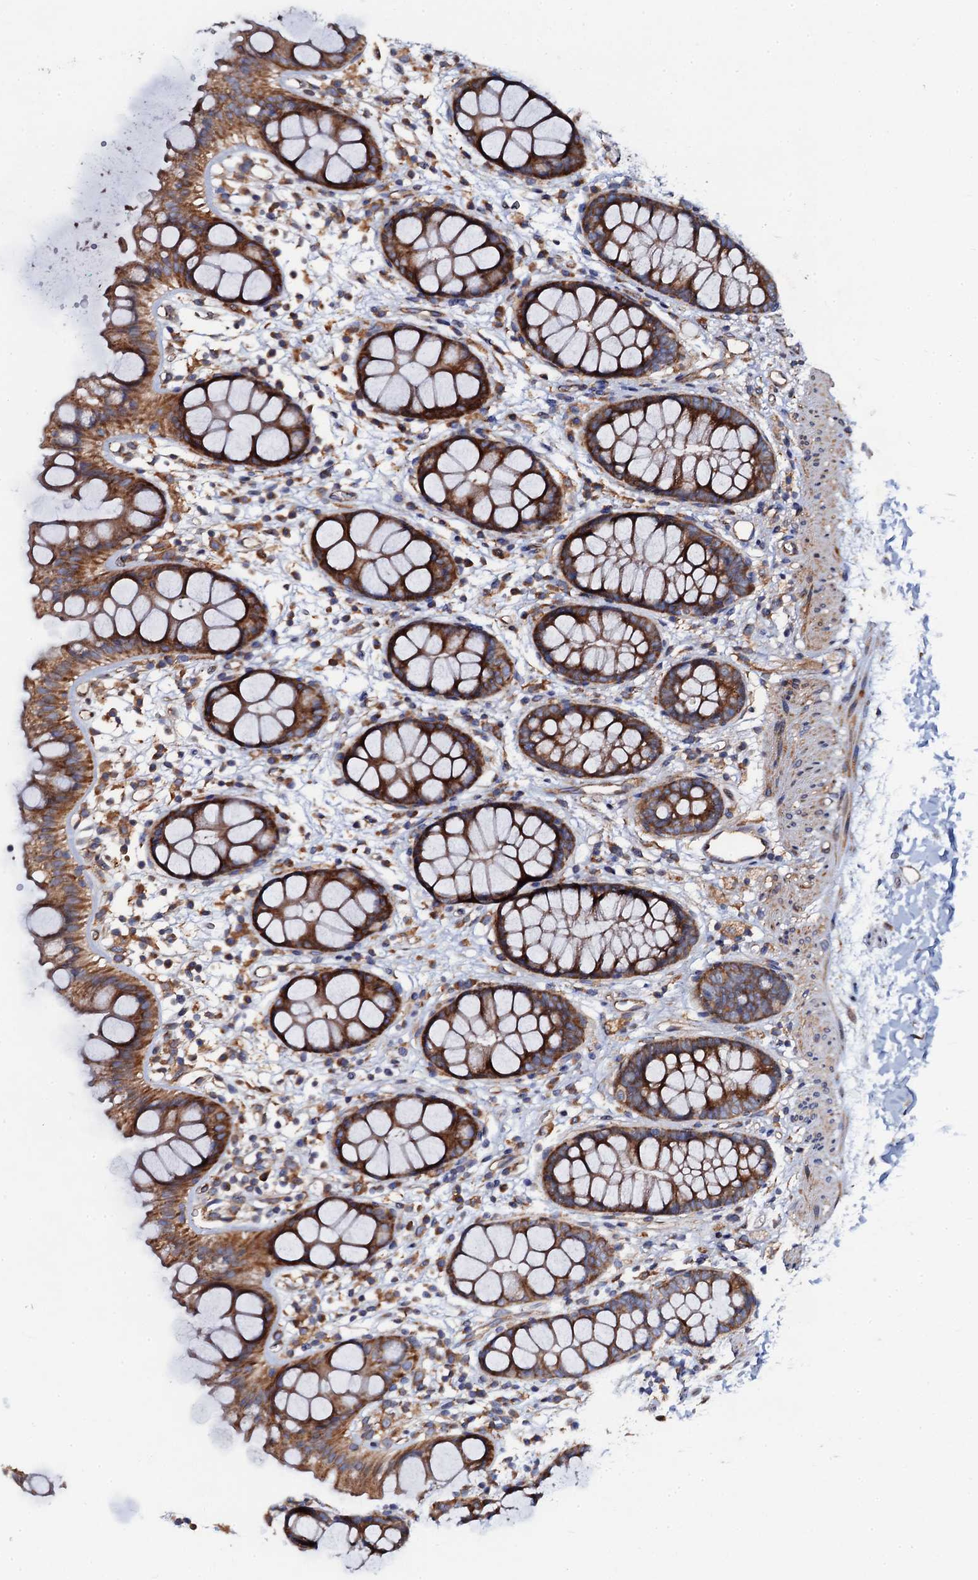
{"staining": {"intensity": "moderate", "quantity": ">75%", "location": "cytoplasmic/membranous"}, "tissue": "rectum", "cell_type": "Glandular cells", "image_type": "normal", "snomed": [{"axis": "morphology", "description": "Normal tissue, NOS"}, {"axis": "topography", "description": "Rectum"}], "caption": "Immunohistochemical staining of normal human rectum demonstrates moderate cytoplasmic/membranous protein staining in about >75% of glandular cells. Using DAB (brown) and hematoxylin (blue) stains, captured at high magnification using brightfield microscopy.", "gene": "MRPL48", "patient": {"sex": "female", "age": 65}}